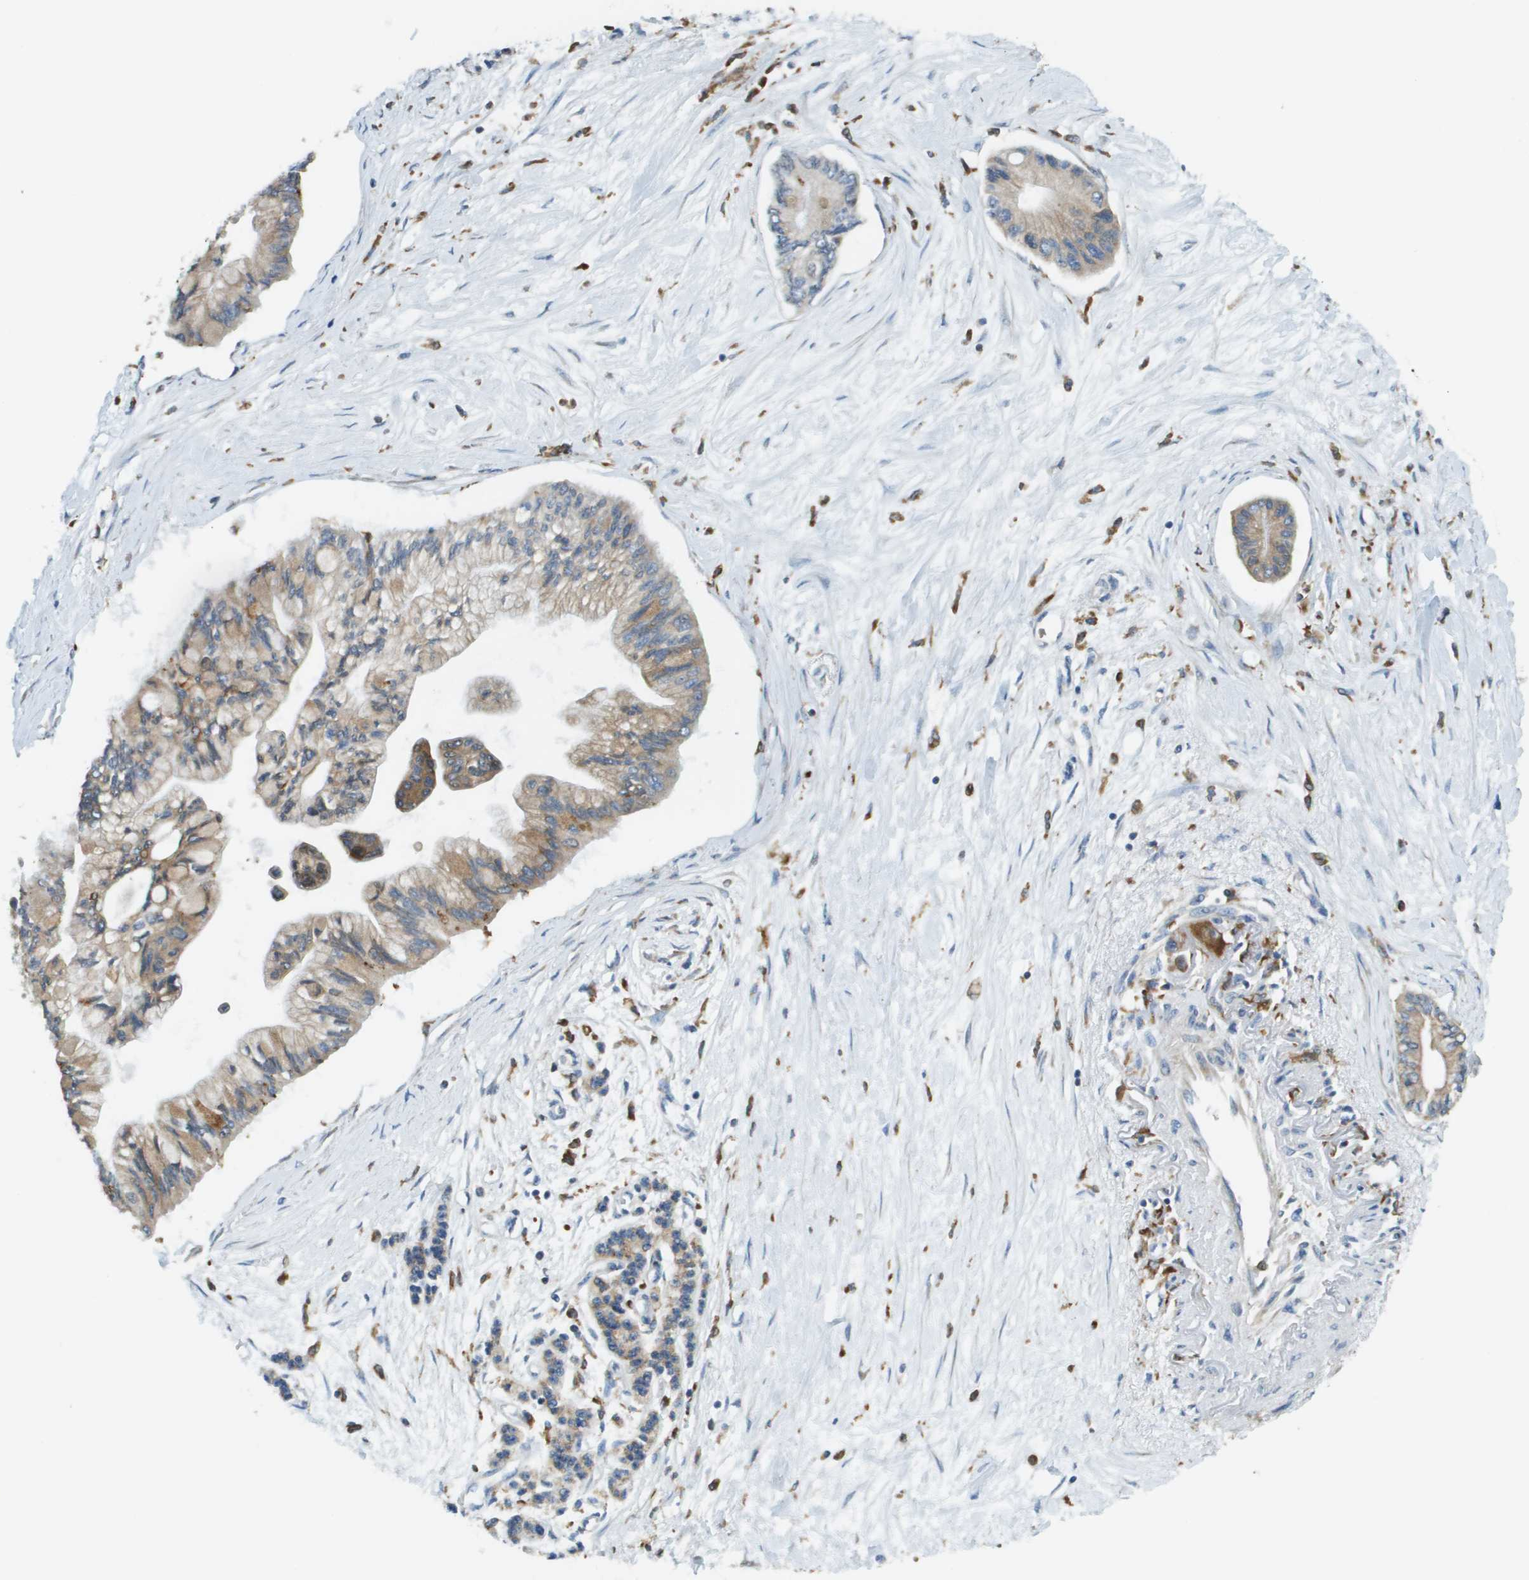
{"staining": {"intensity": "moderate", "quantity": ">75%", "location": "cytoplasmic/membranous"}, "tissue": "pancreatic cancer", "cell_type": "Tumor cells", "image_type": "cancer", "snomed": [{"axis": "morphology", "description": "Adenocarcinoma, NOS"}, {"axis": "topography", "description": "Pancreas"}], "caption": "This histopathology image shows pancreatic cancer stained with immunohistochemistry (IHC) to label a protein in brown. The cytoplasmic/membranous of tumor cells show moderate positivity for the protein. Nuclei are counter-stained blue.", "gene": "CNPY3", "patient": {"sex": "female", "age": 77}}